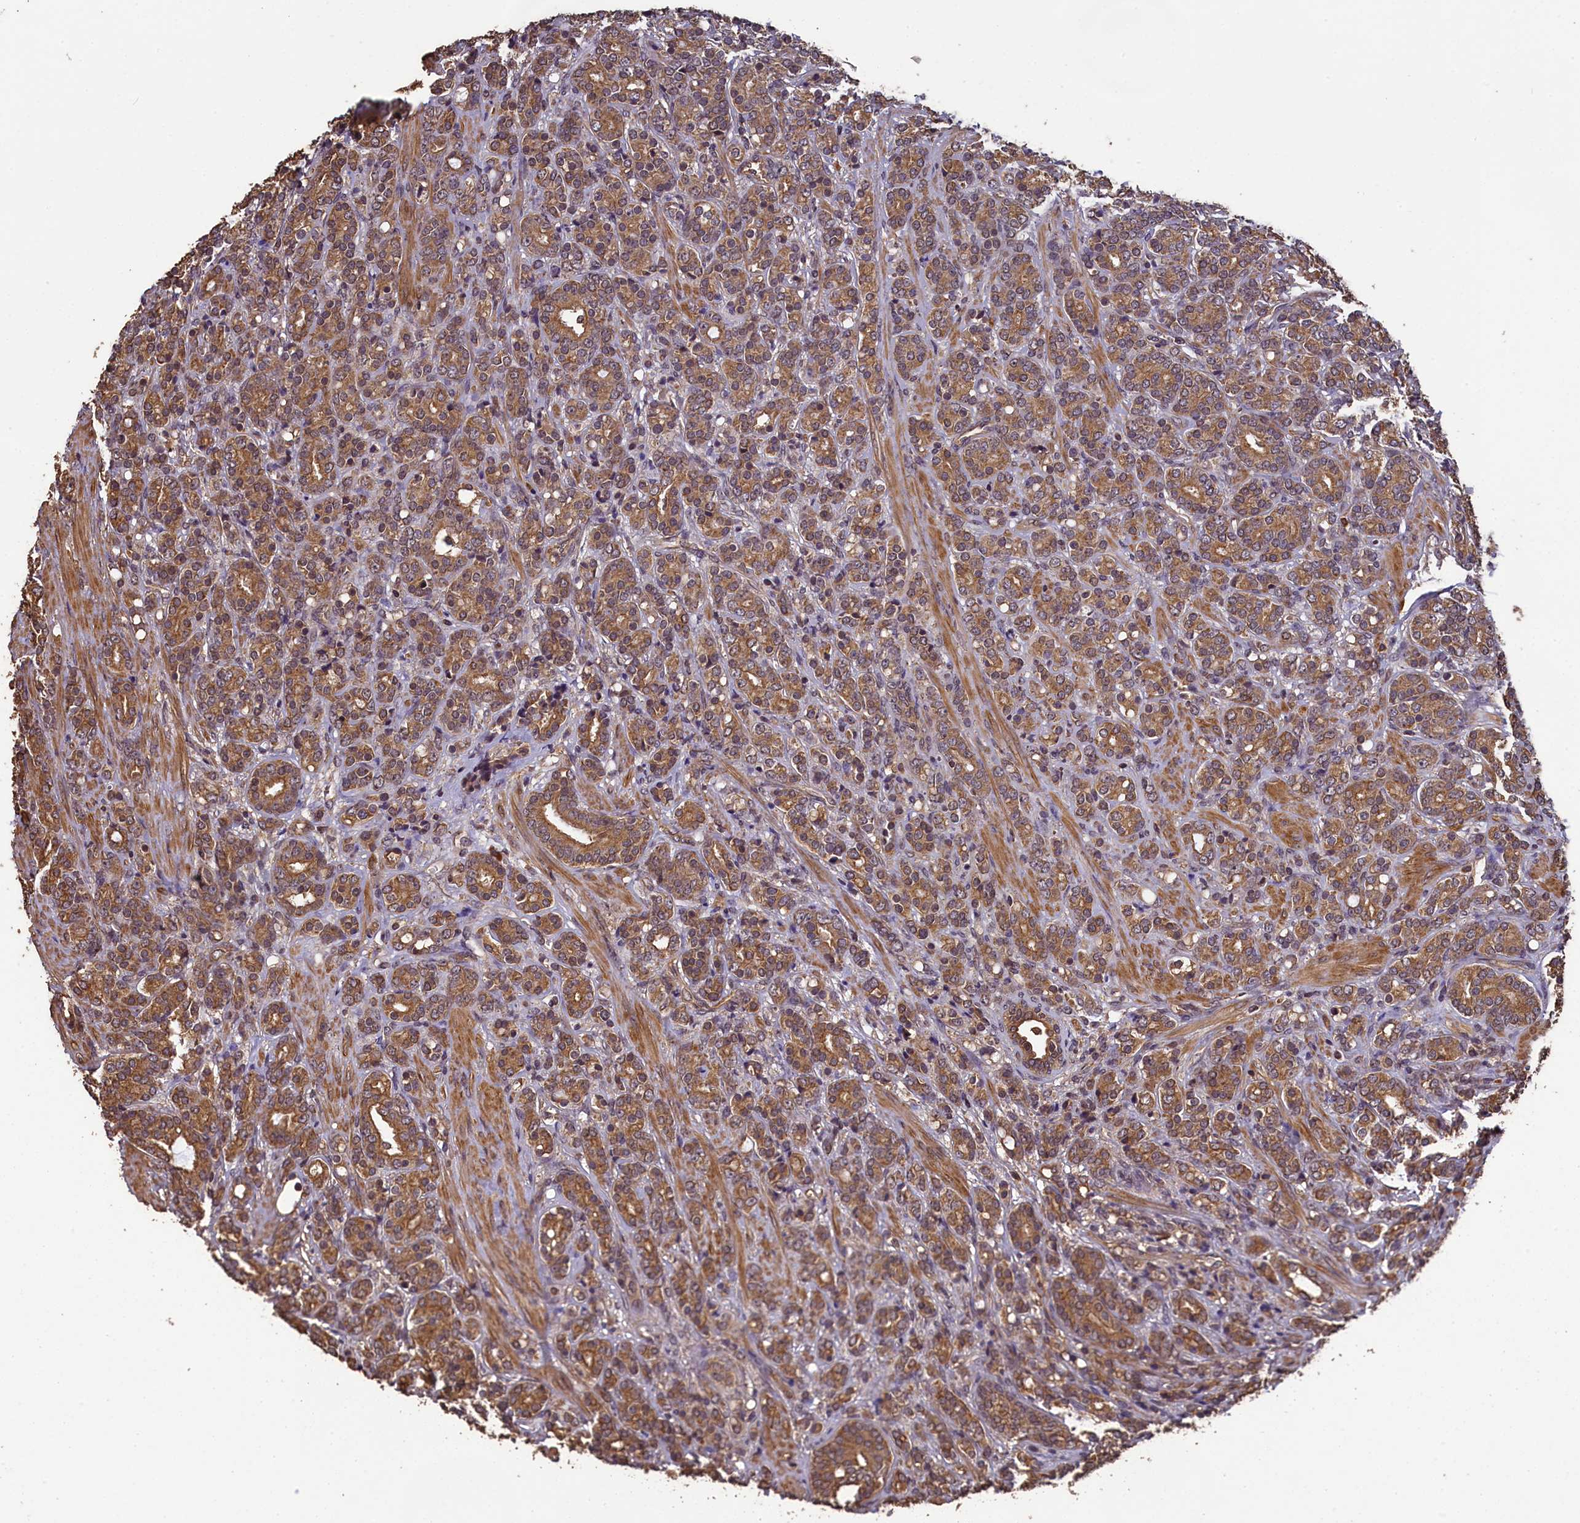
{"staining": {"intensity": "moderate", "quantity": ">75%", "location": "cytoplasmic/membranous"}, "tissue": "prostate cancer", "cell_type": "Tumor cells", "image_type": "cancer", "snomed": [{"axis": "morphology", "description": "Adenocarcinoma, High grade"}, {"axis": "topography", "description": "Prostate"}], "caption": "Immunohistochemistry staining of prostate cancer, which demonstrates medium levels of moderate cytoplasmic/membranous positivity in about >75% of tumor cells indicating moderate cytoplasmic/membranous protein staining. The staining was performed using DAB (3,3'-diaminobenzidine) (brown) for protein detection and nuclei were counterstained in hematoxylin (blue).", "gene": "CHD9", "patient": {"sex": "male", "age": 62}}